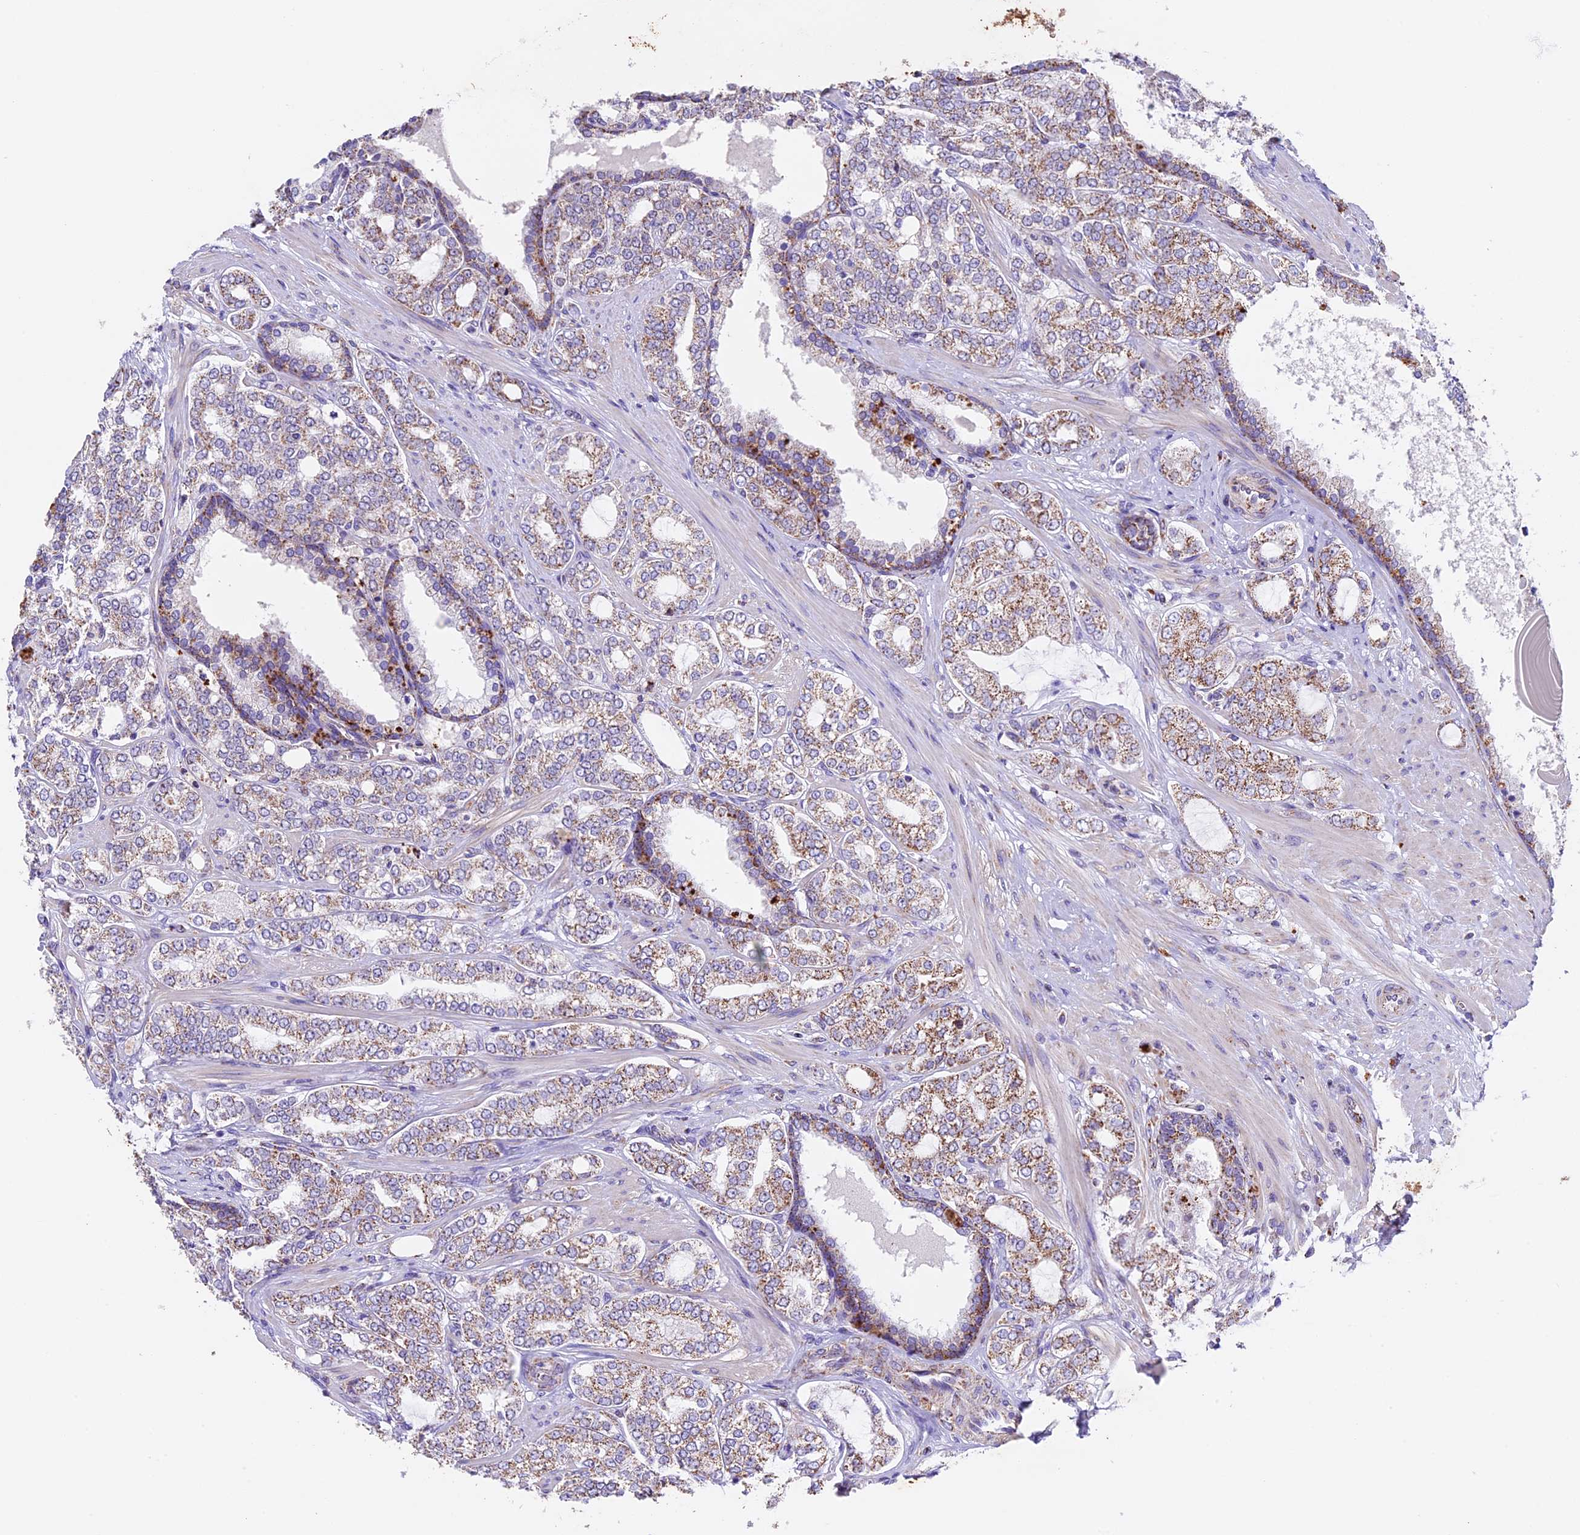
{"staining": {"intensity": "moderate", "quantity": "25%-75%", "location": "cytoplasmic/membranous"}, "tissue": "prostate cancer", "cell_type": "Tumor cells", "image_type": "cancer", "snomed": [{"axis": "morphology", "description": "Adenocarcinoma, High grade"}, {"axis": "topography", "description": "Prostate"}], "caption": "A medium amount of moderate cytoplasmic/membranous expression is appreciated in about 25%-75% of tumor cells in prostate cancer (adenocarcinoma (high-grade)) tissue. (brown staining indicates protein expression, while blue staining denotes nuclei).", "gene": "TFAM", "patient": {"sex": "male", "age": 64}}